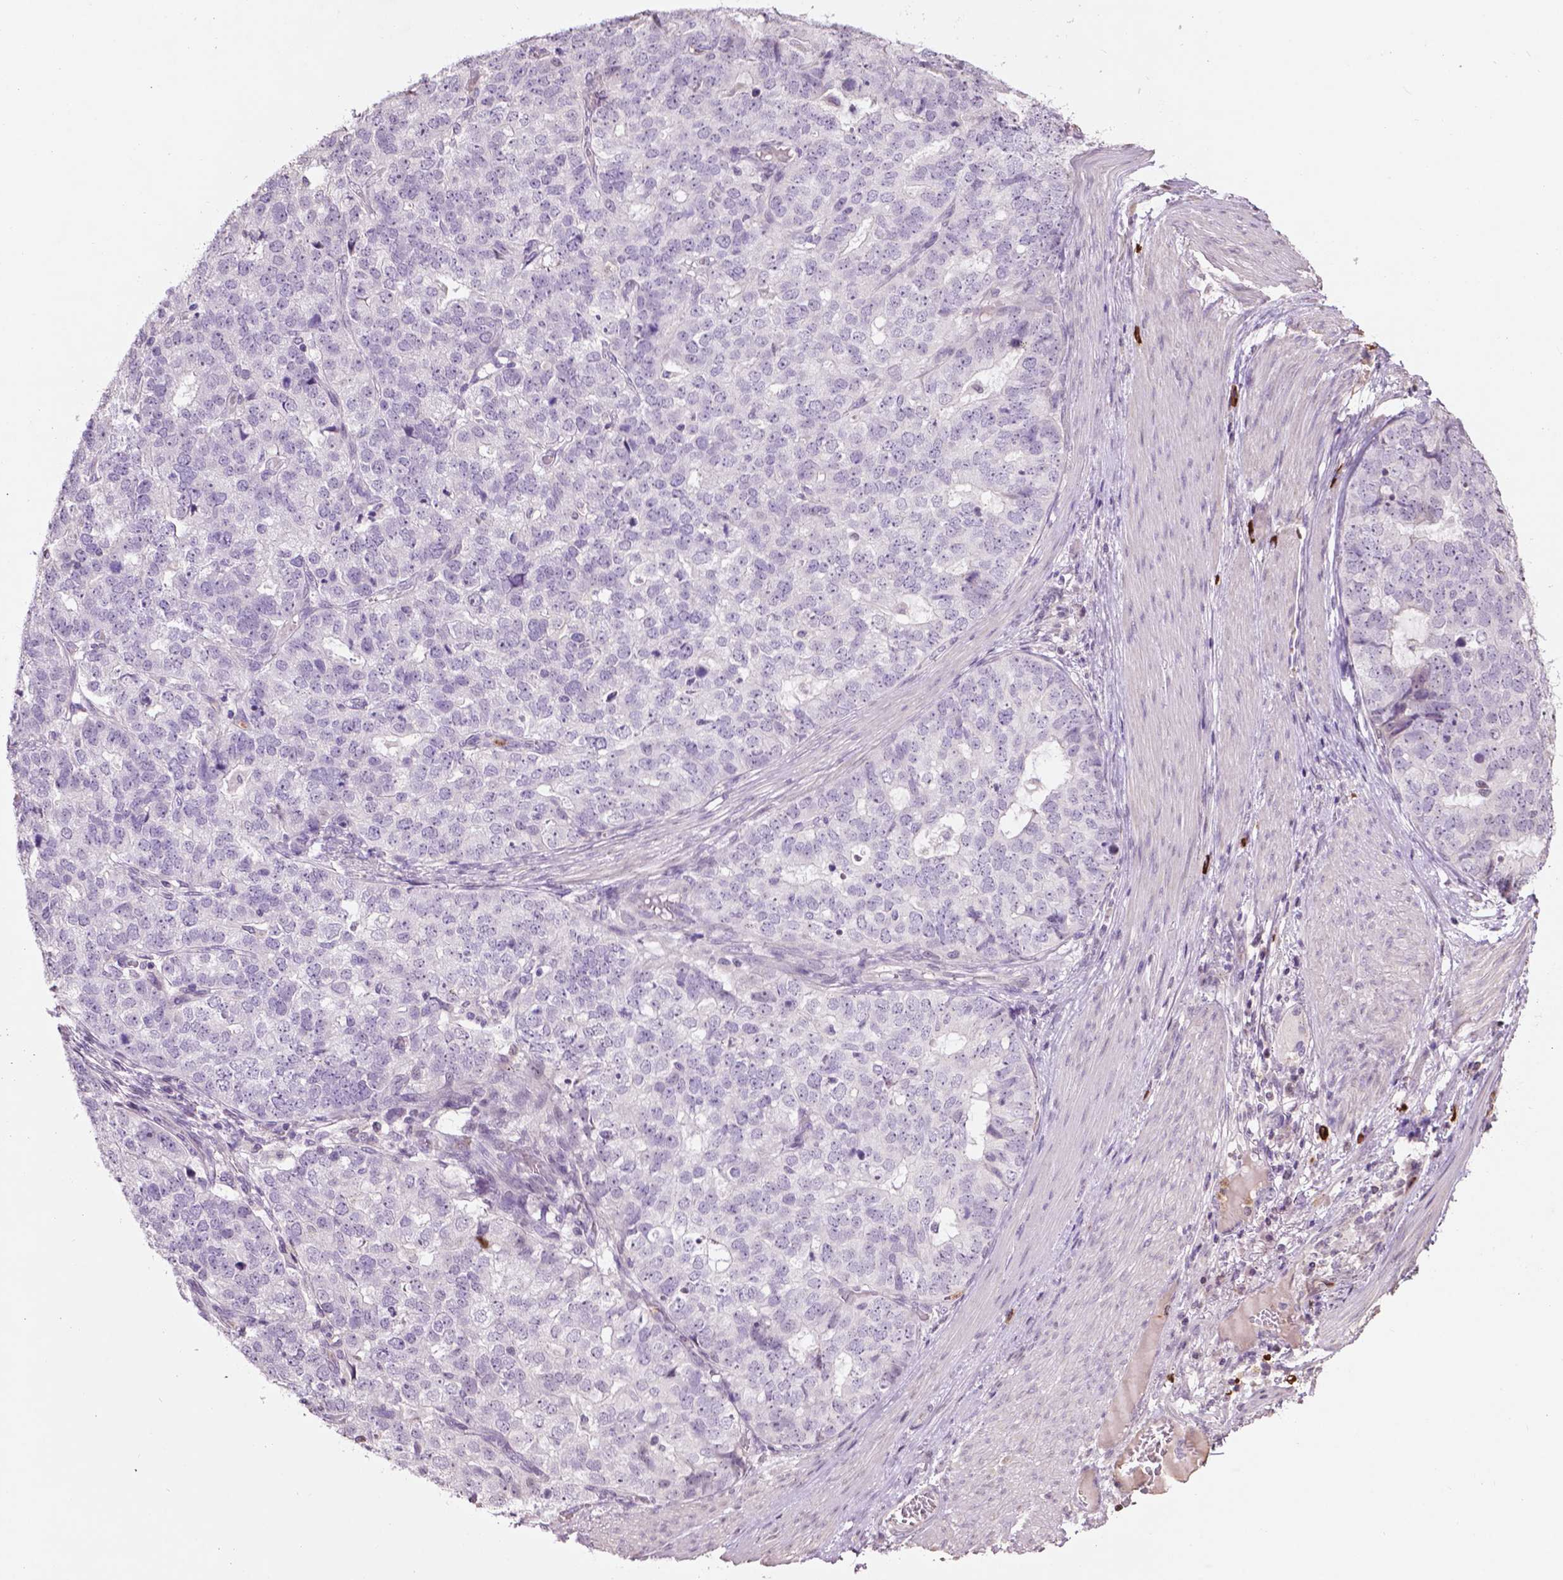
{"staining": {"intensity": "negative", "quantity": "none", "location": "none"}, "tissue": "stomach cancer", "cell_type": "Tumor cells", "image_type": "cancer", "snomed": [{"axis": "morphology", "description": "Adenocarcinoma, NOS"}, {"axis": "topography", "description": "Stomach"}], "caption": "There is no significant positivity in tumor cells of stomach cancer. The staining is performed using DAB brown chromogen with nuclei counter-stained in using hematoxylin.", "gene": "NTNG2", "patient": {"sex": "male", "age": 69}}